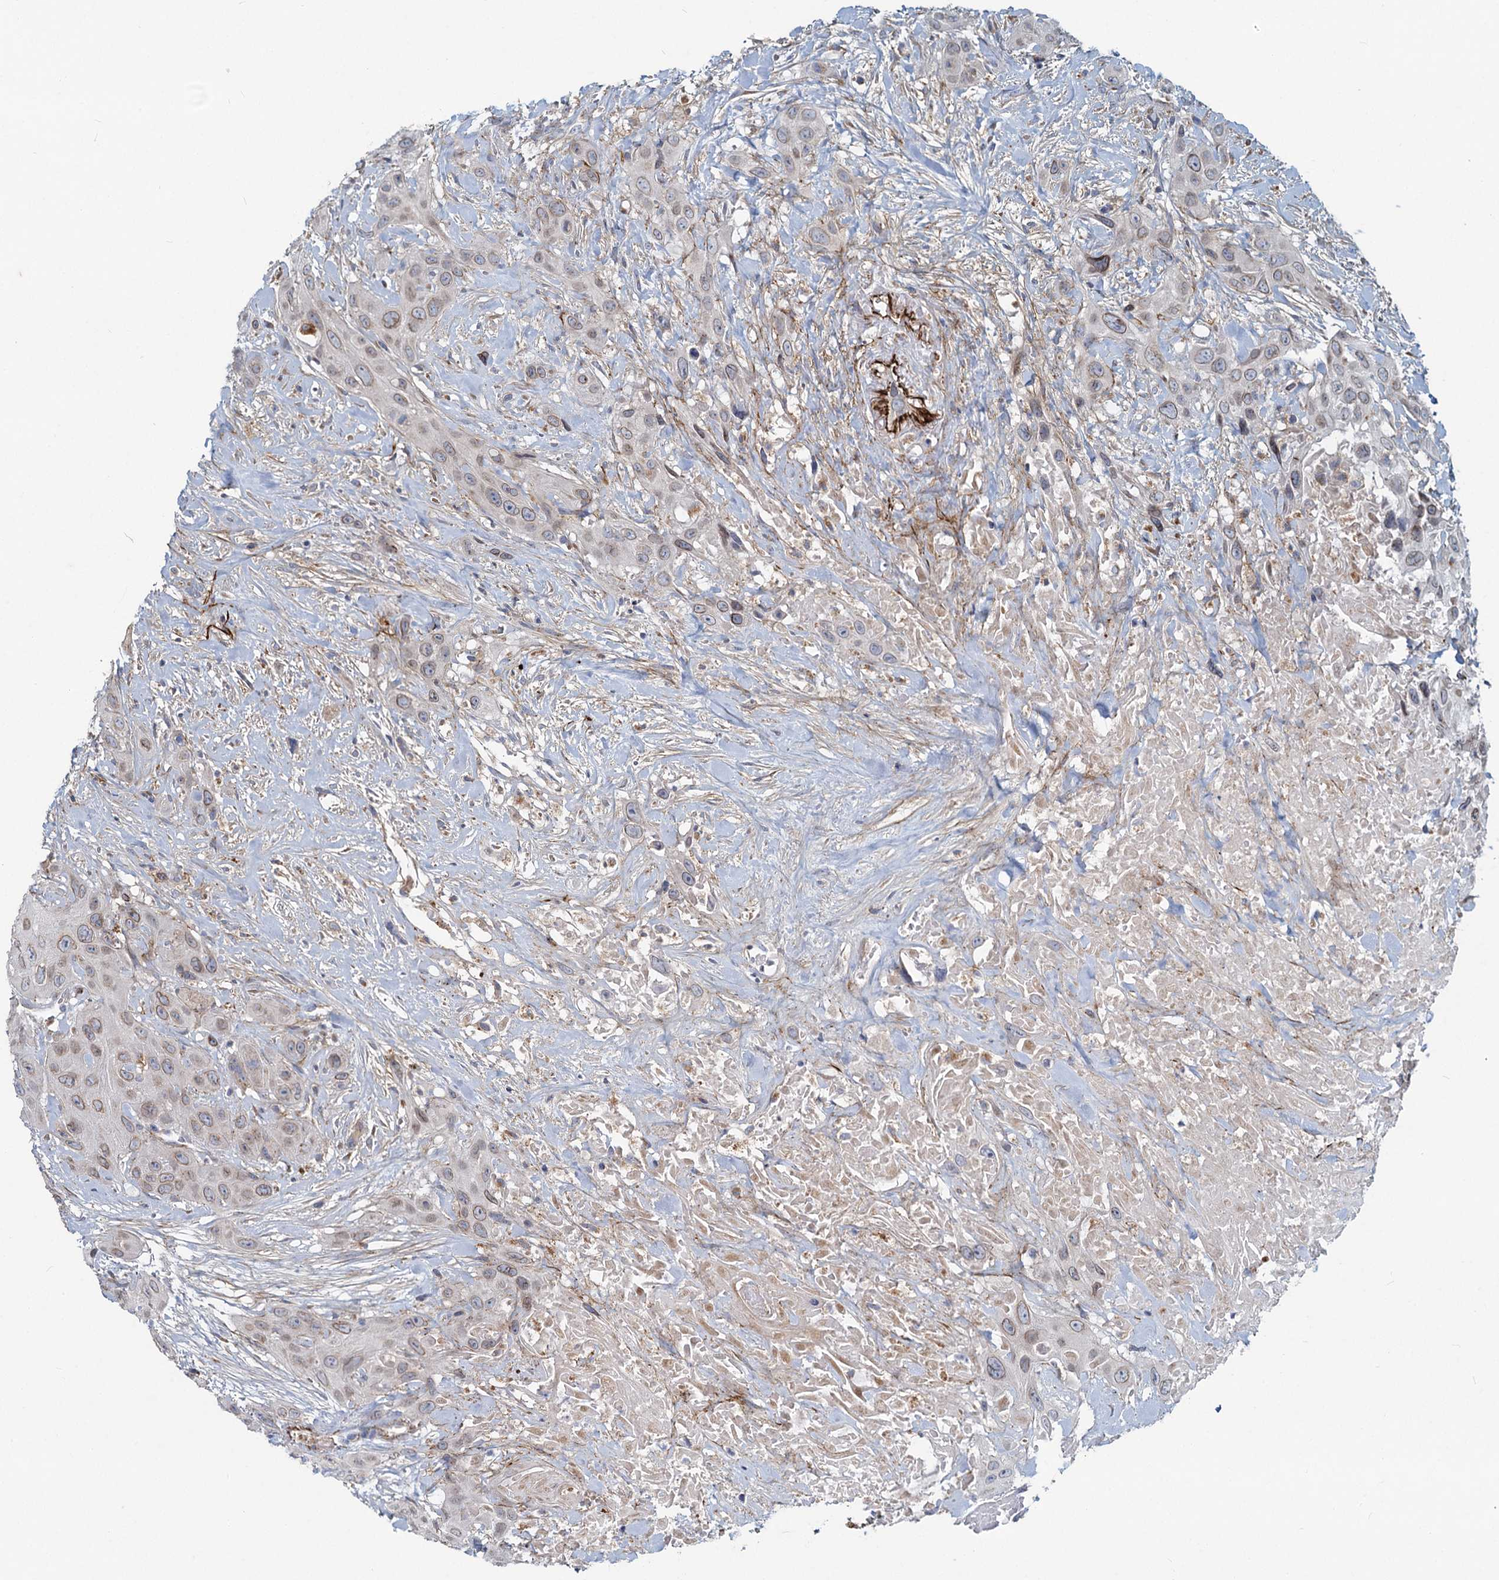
{"staining": {"intensity": "weak", "quantity": ">75%", "location": "cytoplasmic/membranous,nuclear"}, "tissue": "head and neck cancer", "cell_type": "Tumor cells", "image_type": "cancer", "snomed": [{"axis": "morphology", "description": "Squamous cell carcinoma, NOS"}, {"axis": "topography", "description": "Head-Neck"}], "caption": "Immunohistochemical staining of human head and neck cancer reveals weak cytoplasmic/membranous and nuclear protein expression in approximately >75% of tumor cells.", "gene": "ADCY2", "patient": {"sex": "male", "age": 81}}